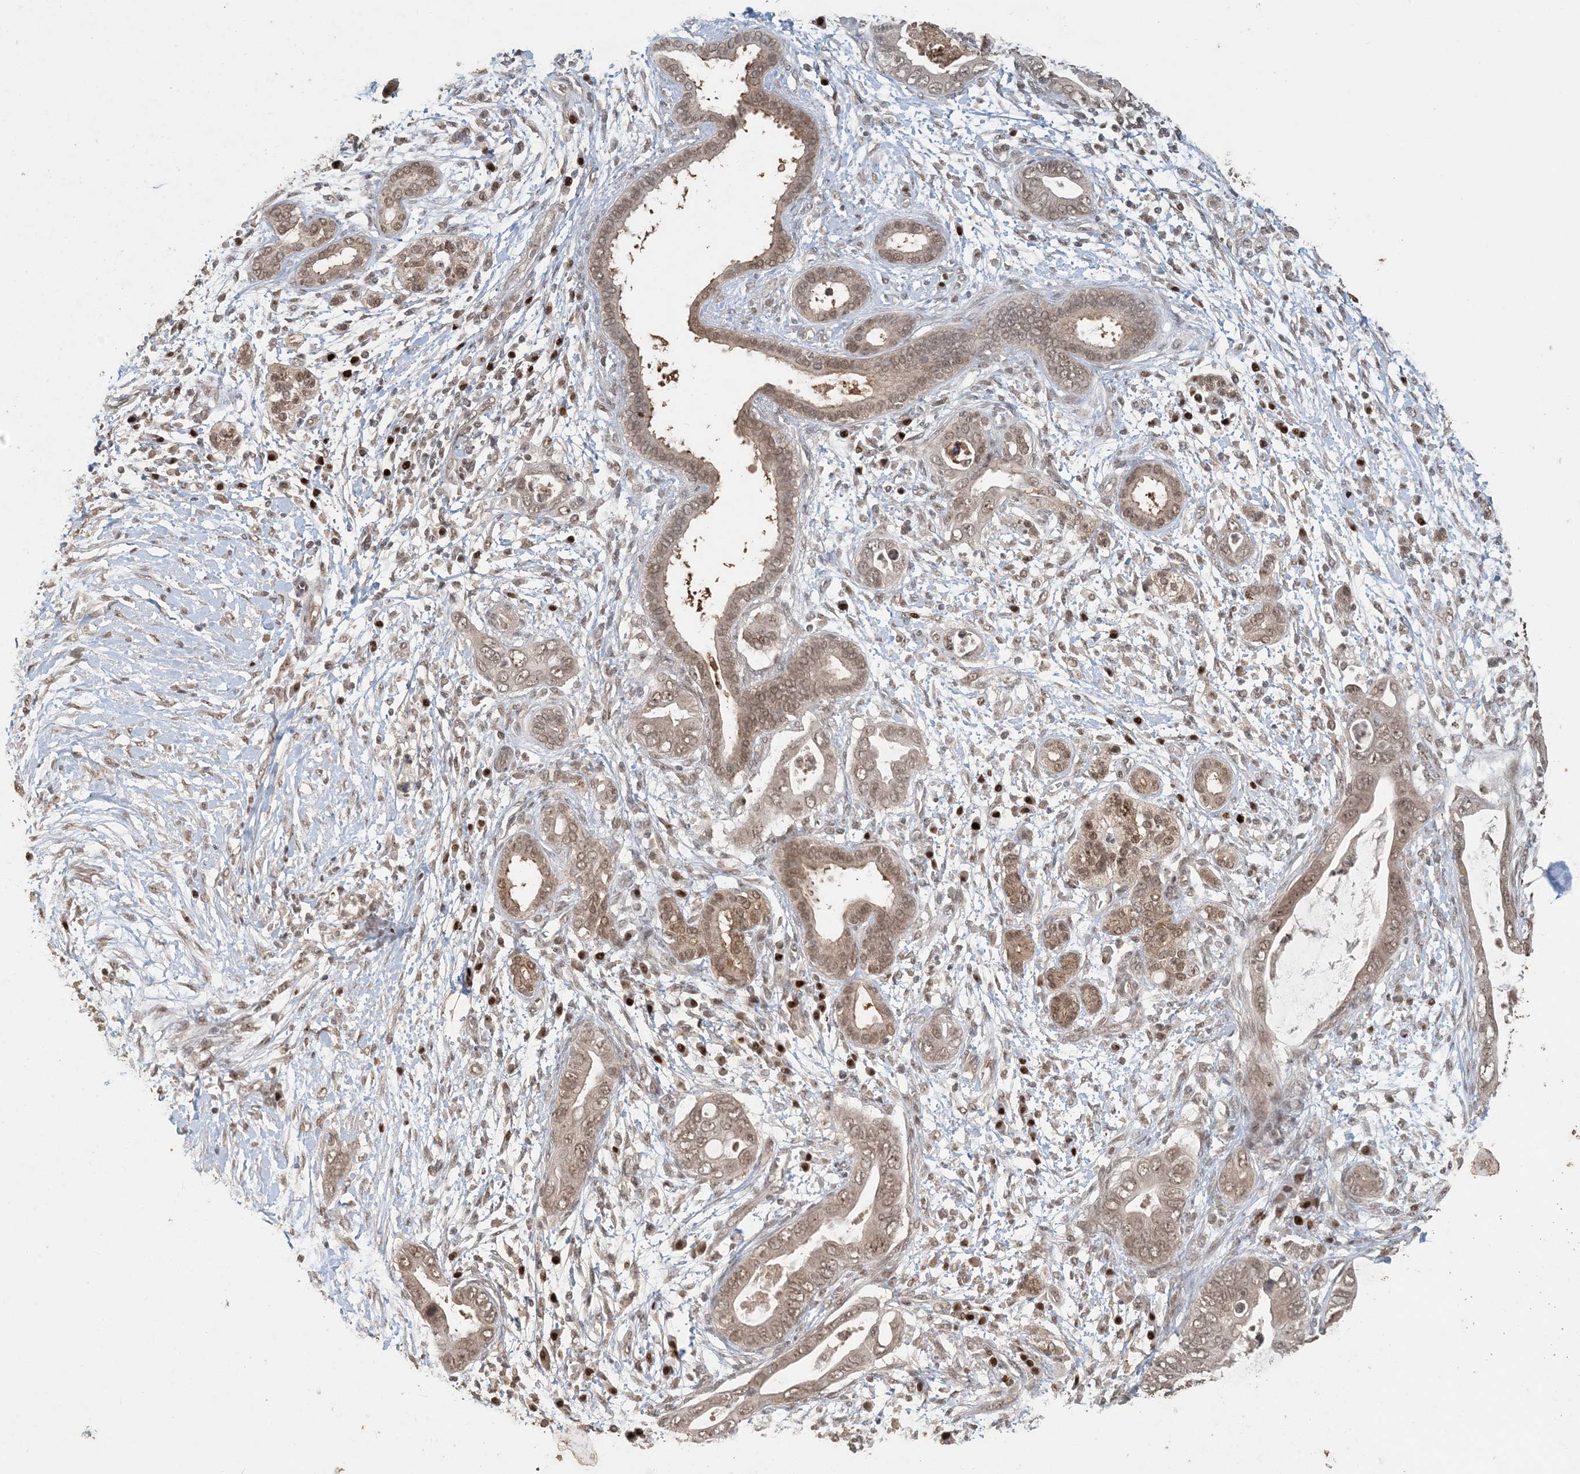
{"staining": {"intensity": "moderate", "quantity": ">75%", "location": "cytoplasmic/membranous,nuclear"}, "tissue": "pancreatic cancer", "cell_type": "Tumor cells", "image_type": "cancer", "snomed": [{"axis": "morphology", "description": "Adenocarcinoma, NOS"}, {"axis": "topography", "description": "Pancreas"}], "caption": "Pancreatic cancer (adenocarcinoma) stained with a brown dye shows moderate cytoplasmic/membranous and nuclear positive staining in approximately >75% of tumor cells.", "gene": "ATP13A2", "patient": {"sex": "male", "age": 75}}